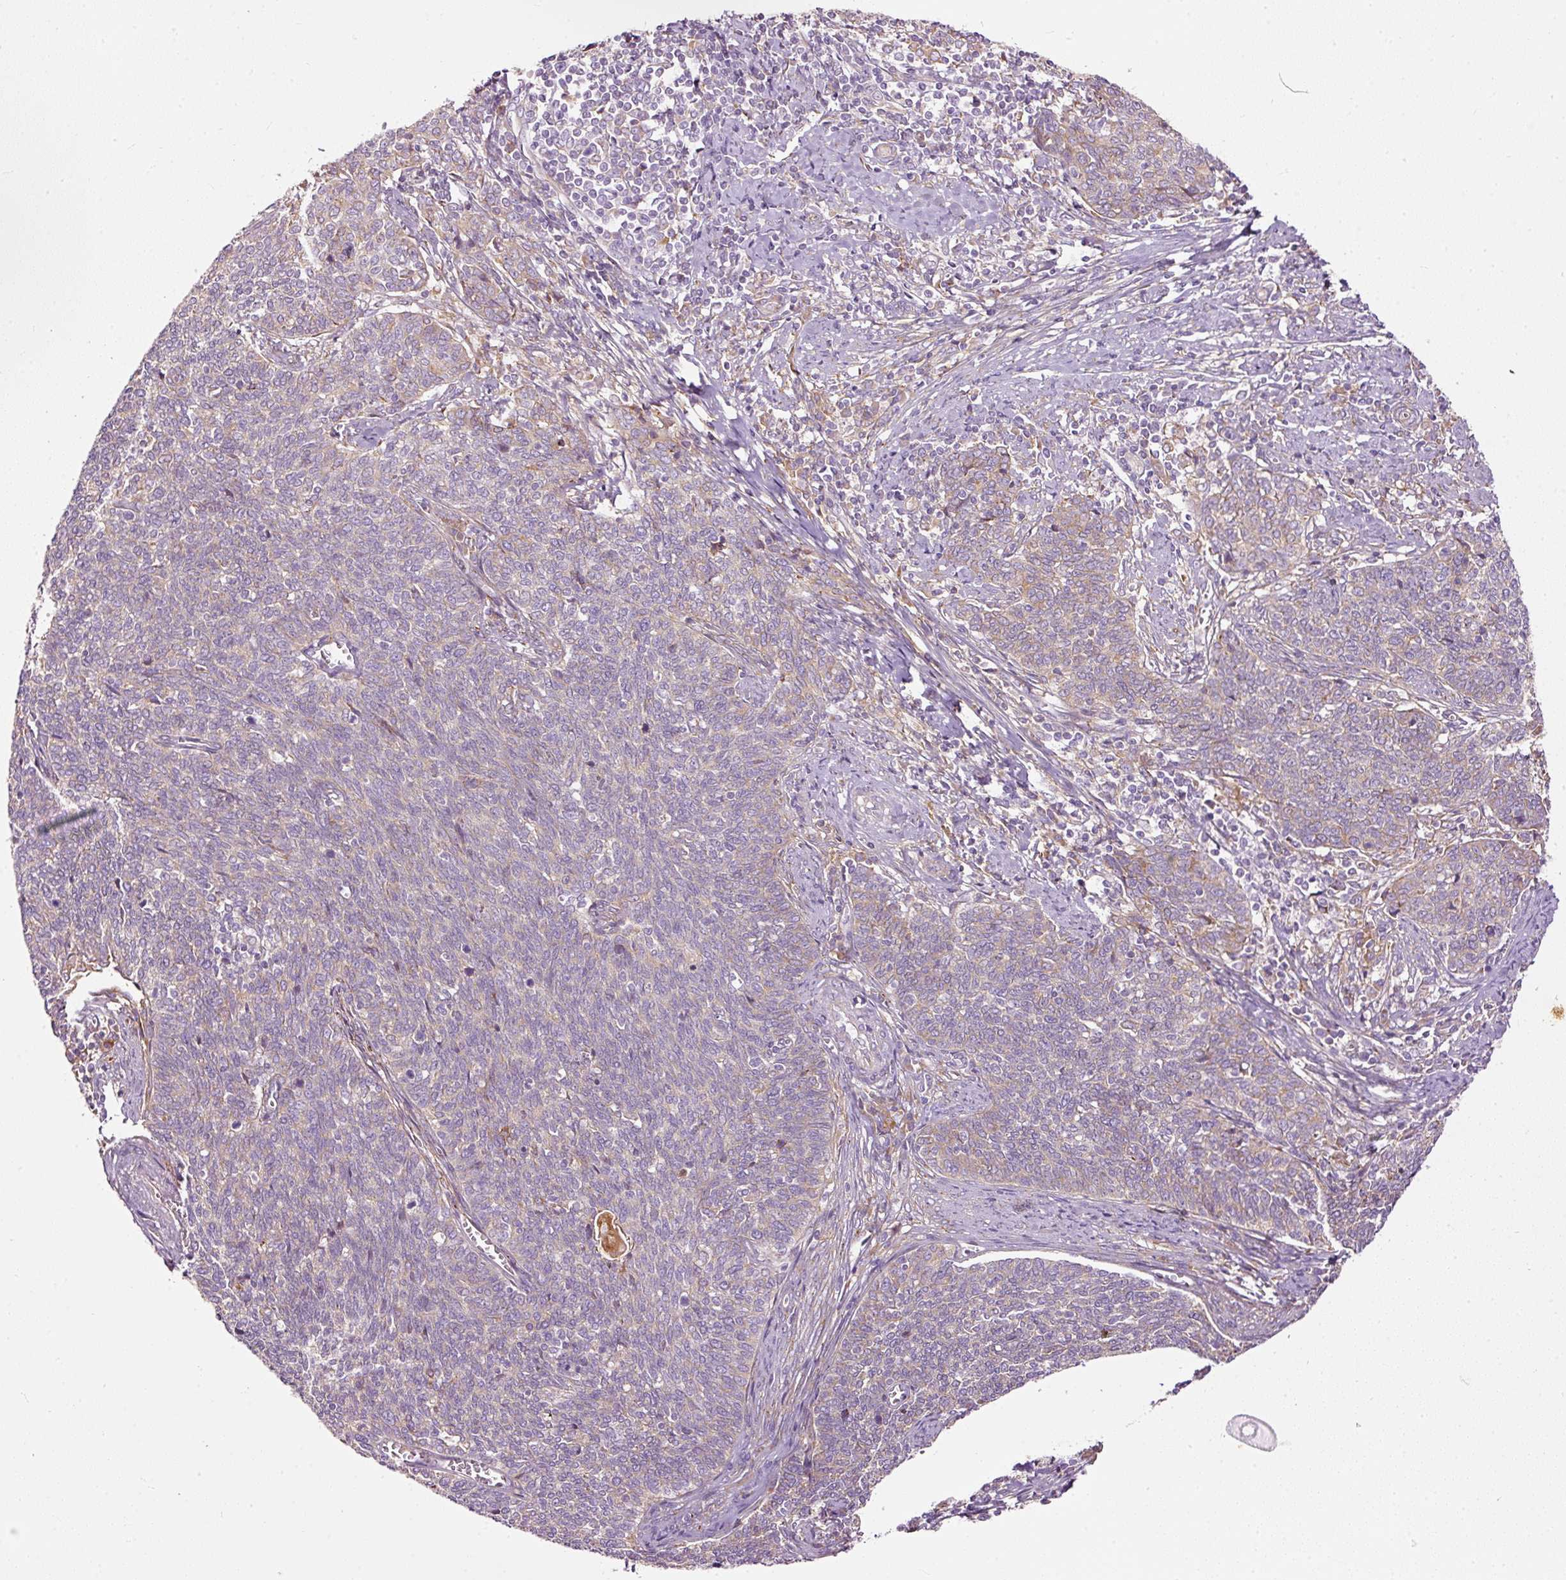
{"staining": {"intensity": "weak", "quantity": "<25%", "location": "cytoplasmic/membranous"}, "tissue": "cervical cancer", "cell_type": "Tumor cells", "image_type": "cancer", "snomed": [{"axis": "morphology", "description": "Squamous cell carcinoma, NOS"}, {"axis": "topography", "description": "Cervix"}], "caption": "The IHC histopathology image has no significant positivity in tumor cells of squamous cell carcinoma (cervical) tissue.", "gene": "PAQR9", "patient": {"sex": "female", "age": 39}}